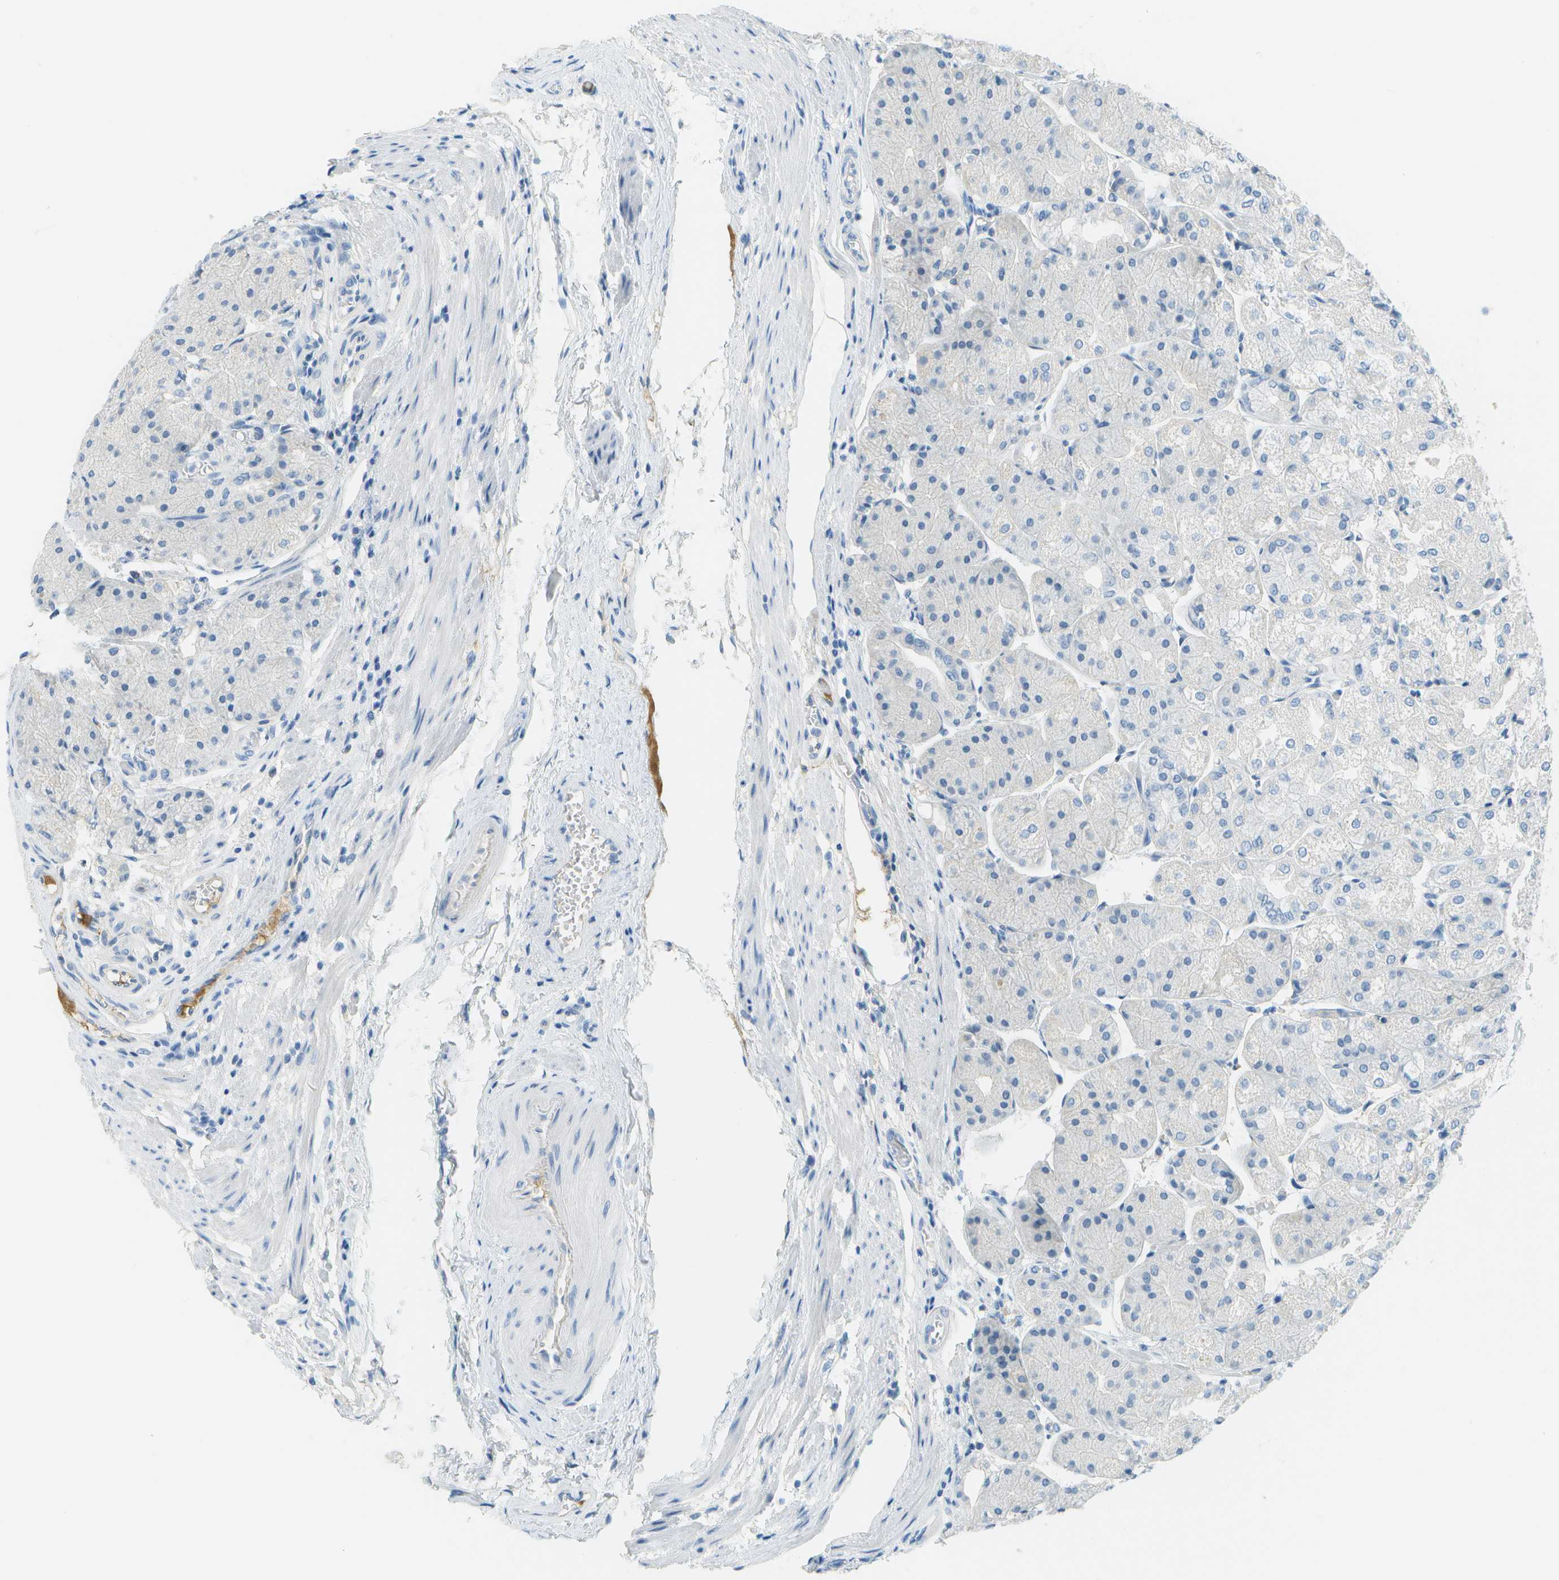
{"staining": {"intensity": "negative", "quantity": "none", "location": "none"}, "tissue": "stomach", "cell_type": "Glandular cells", "image_type": "normal", "snomed": [{"axis": "morphology", "description": "Normal tissue, NOS"}, {"axis": "topography", "description": "Stomach, upper"}], "caption": "High magnification brightfield microscopy of normal stomach stained with DAB (3,3'-diaminobenzidine) (brown) and counterstained with hematoxylin (blue): glandular cells show no significant staining. (DAB immunohistochemistry with hematoxylin counter stain).", "gene": "C1S", "patient": {"sex": "male", "age": 72}}